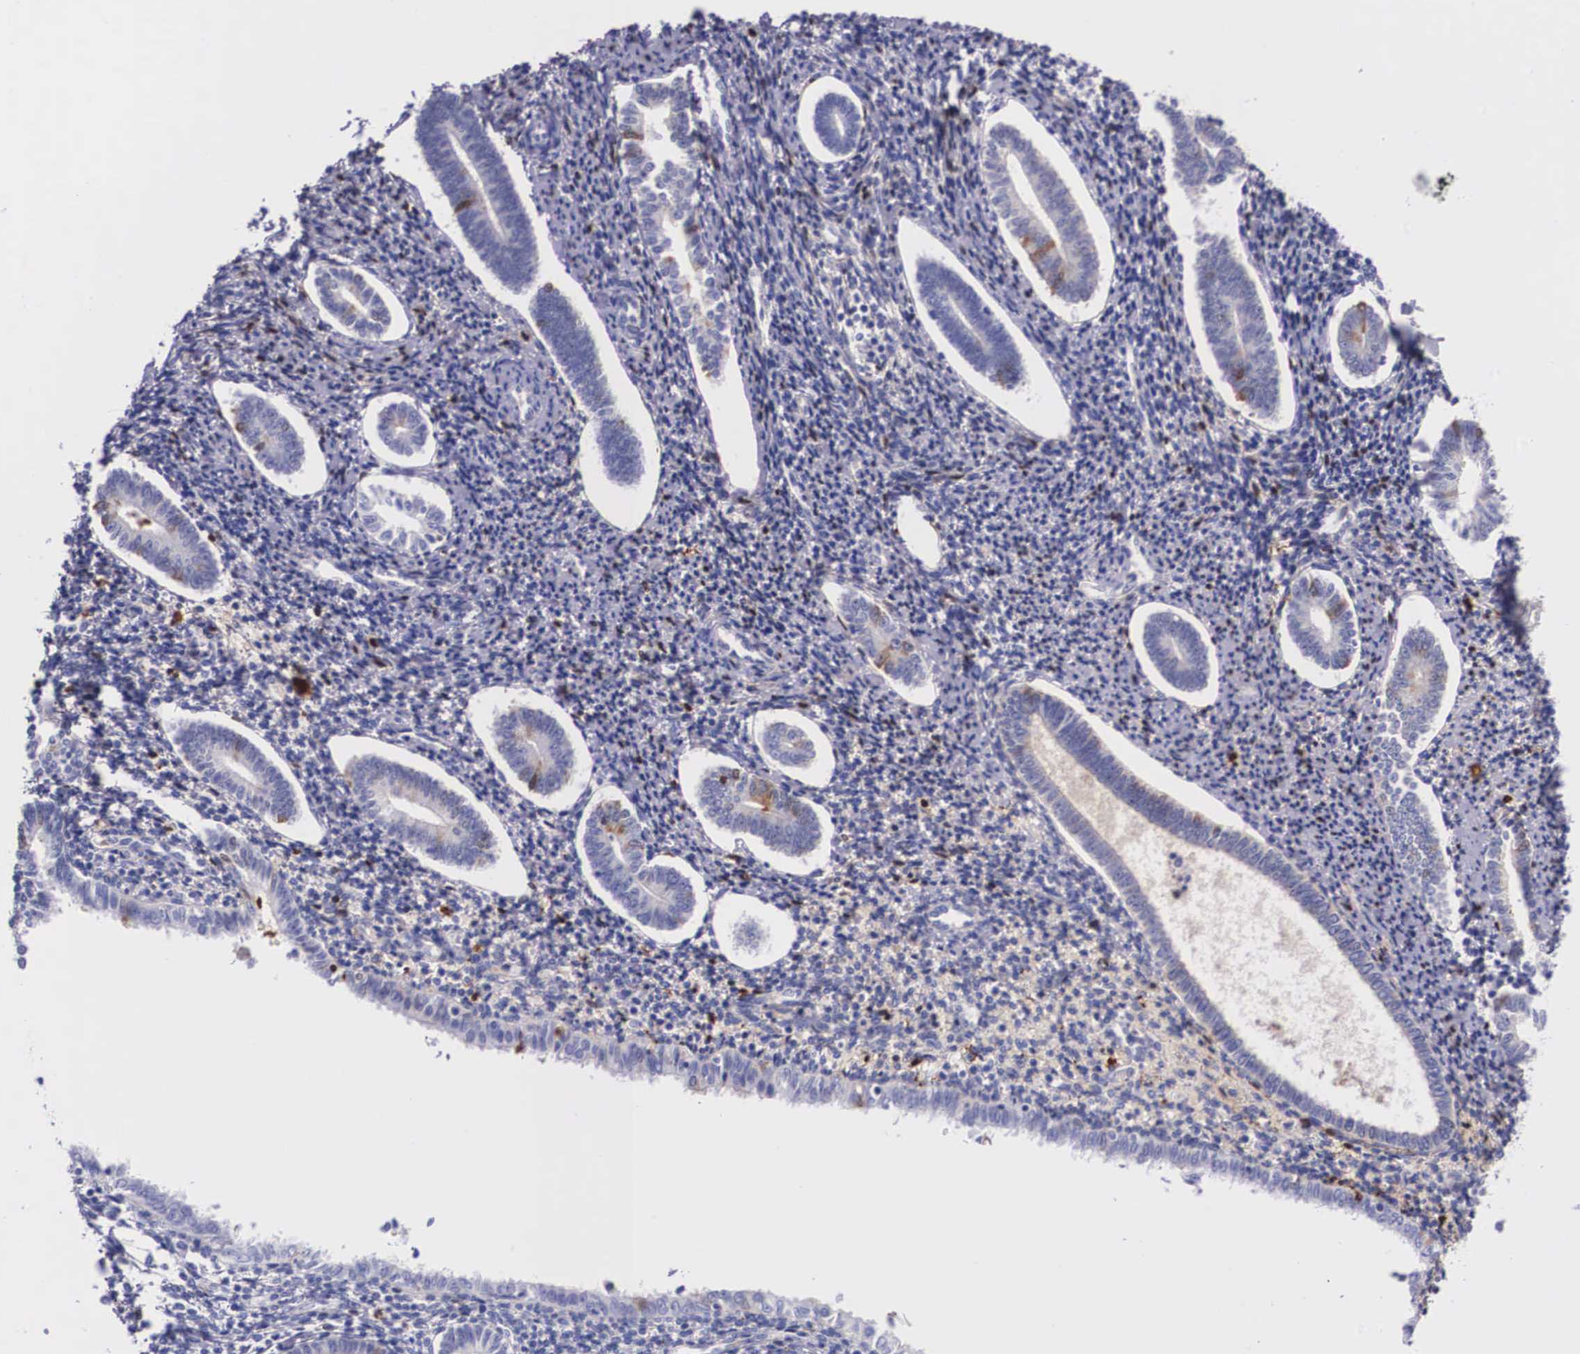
{"staining": {"intensity": "strong", "quantity": "<25%", "location": "nuclear"}, "tissue": "endometrium", "cell_type": "Cells in endometrial stroma", "image_type": "normal", "snomed": [{"axis": "morphology", "description": "Normal tissue, NOS"}, {"axis": "topography", "description": "Endometrium"}], "caption": "About <25% of cells in endometrial stroma in normal endometrium show strong nuclear protein staining as visualized by brown immunohistochemical staining.", "gene": "PLG", "patient": {"sex": "female", "age": 52}}